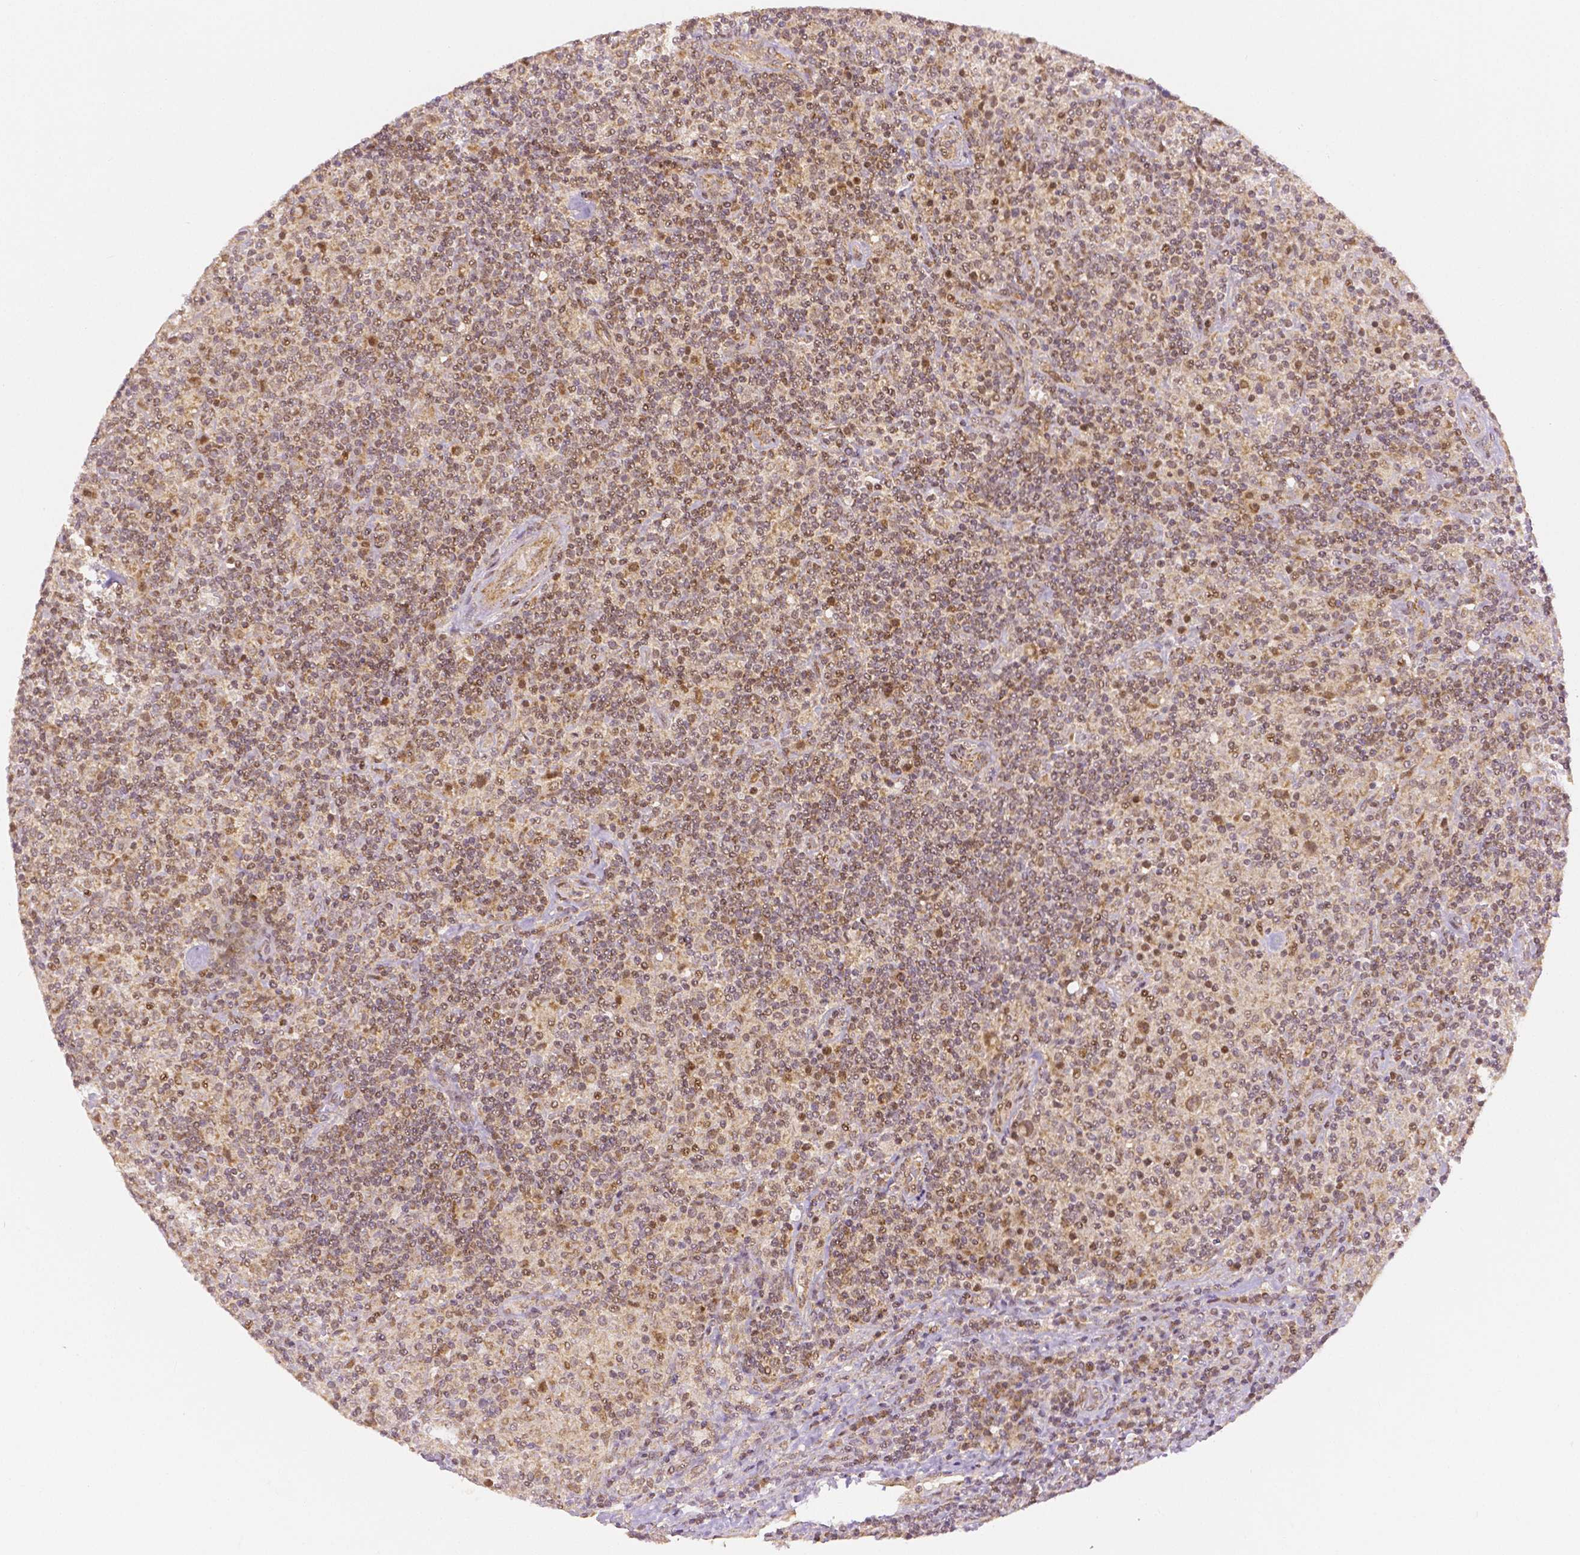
{"staining": {"intensity": "moderate", "quantity": ">75%", "location": "cytoplasmic/membranous,nuclear"}, "tissue": "lymphoma", "cell_type": "Tumor cells", "image_type": "cancer", "snomed": [{"axis": "morphology", "description": "Hodgkin's disease, NOS"}, {"axis": "topography", "description": "Lymph node"}], "caption": "The photomicrograph shows a brown stain indicating the presence of a protein in the cytoplasmic/membranous and nuclear of tumor cells in lymphoma.", "gene": "RHOT1", "patient": {"sex": "male", "age": 70}}